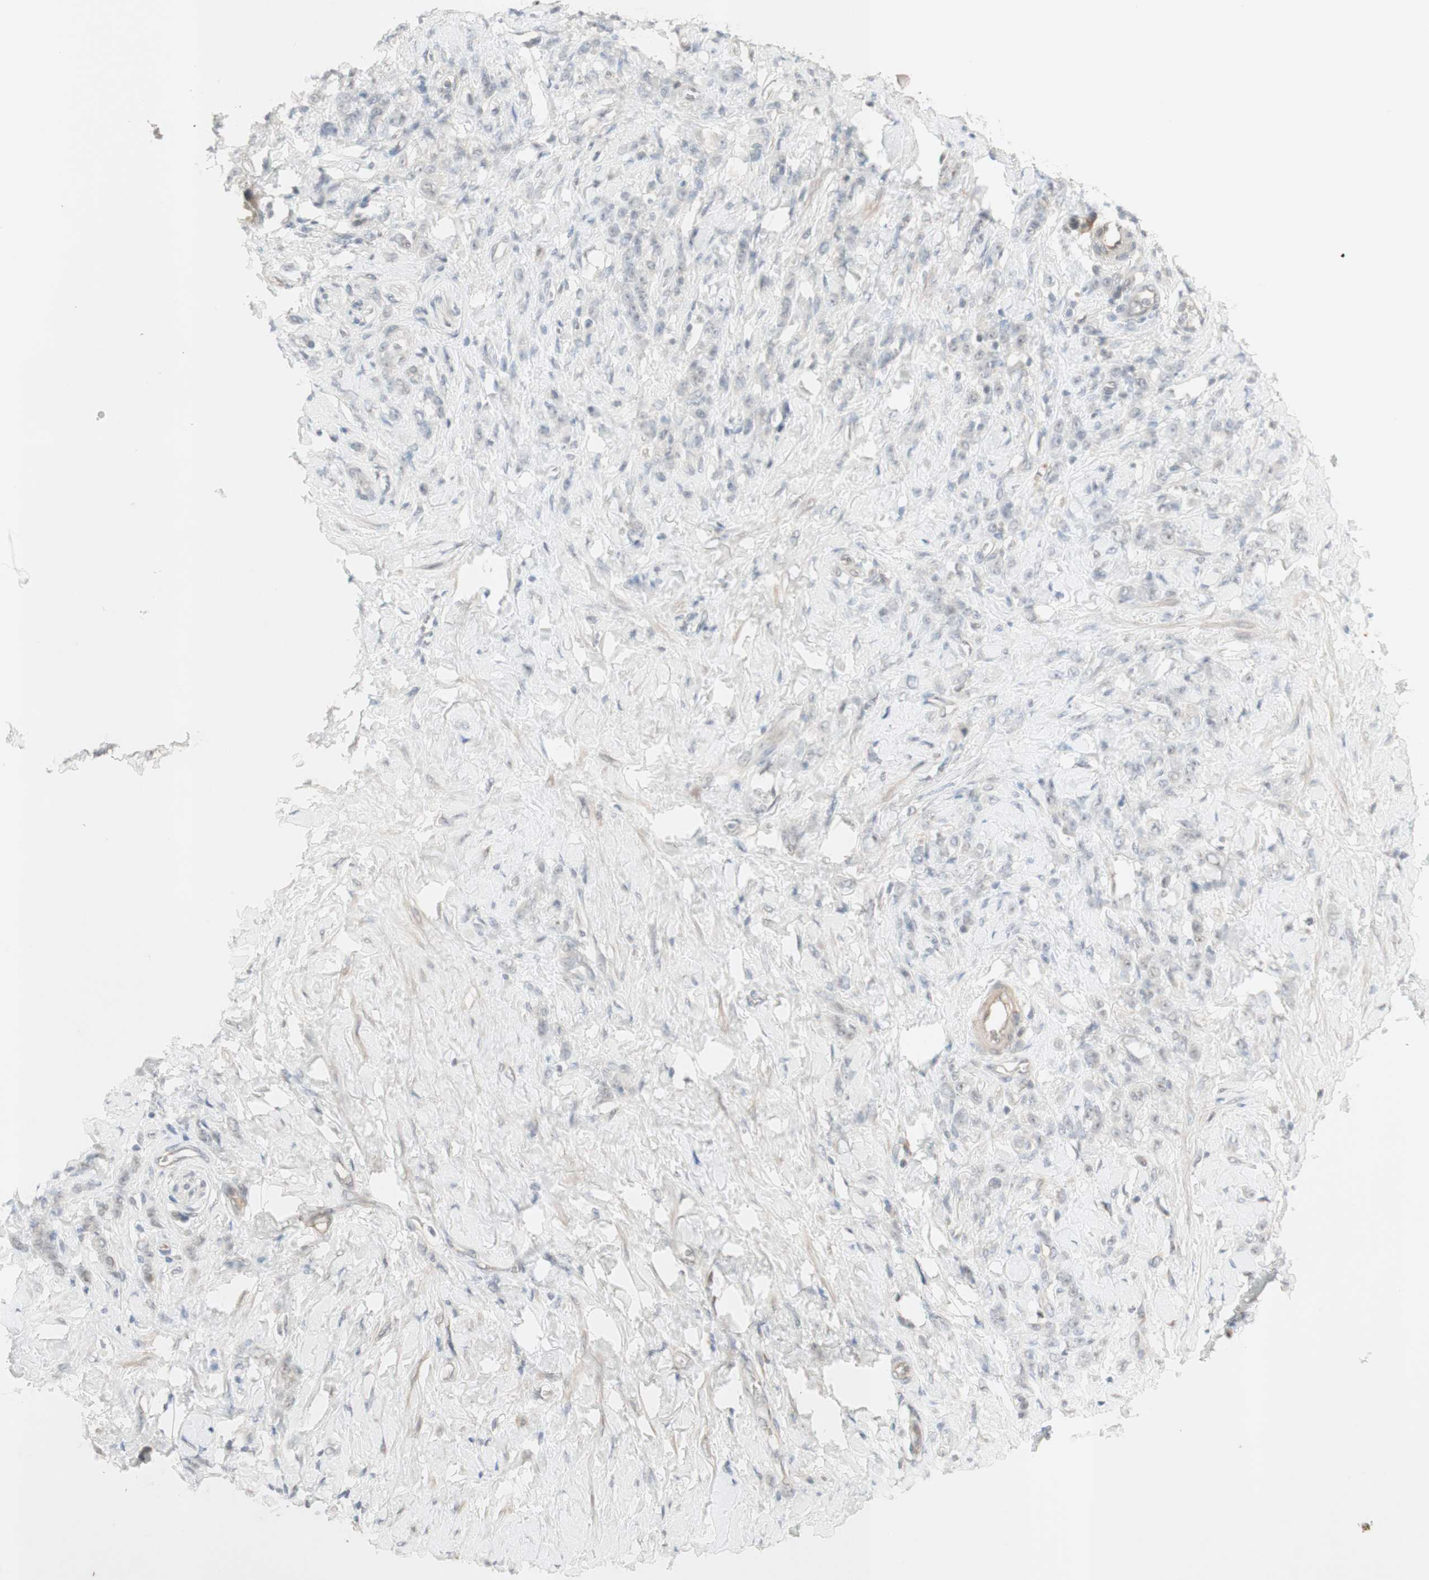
{"staining": {"intensity": "negative", "quantity": "none", "location": "none"}, "tissue": "stomach cancer", "cell_type": "Tumor cells", "image_type": "cancer", "snomed": [{"axis": "morphology", "description": "Adenocarcinoma, NOS"}, {"axis": "topography", "description": "Stomach"}], "caption": "Immunohistochemistry (IHC) photomicrograph of human stomach cancer stained for a protein (brown), which demonstrates no expression in tumor cells. (Brightfield microscopy of DAB immunohistochemistry at high magnification).", "gene": "PLCD4", "patient": {"sex": "male", "age": 82}}